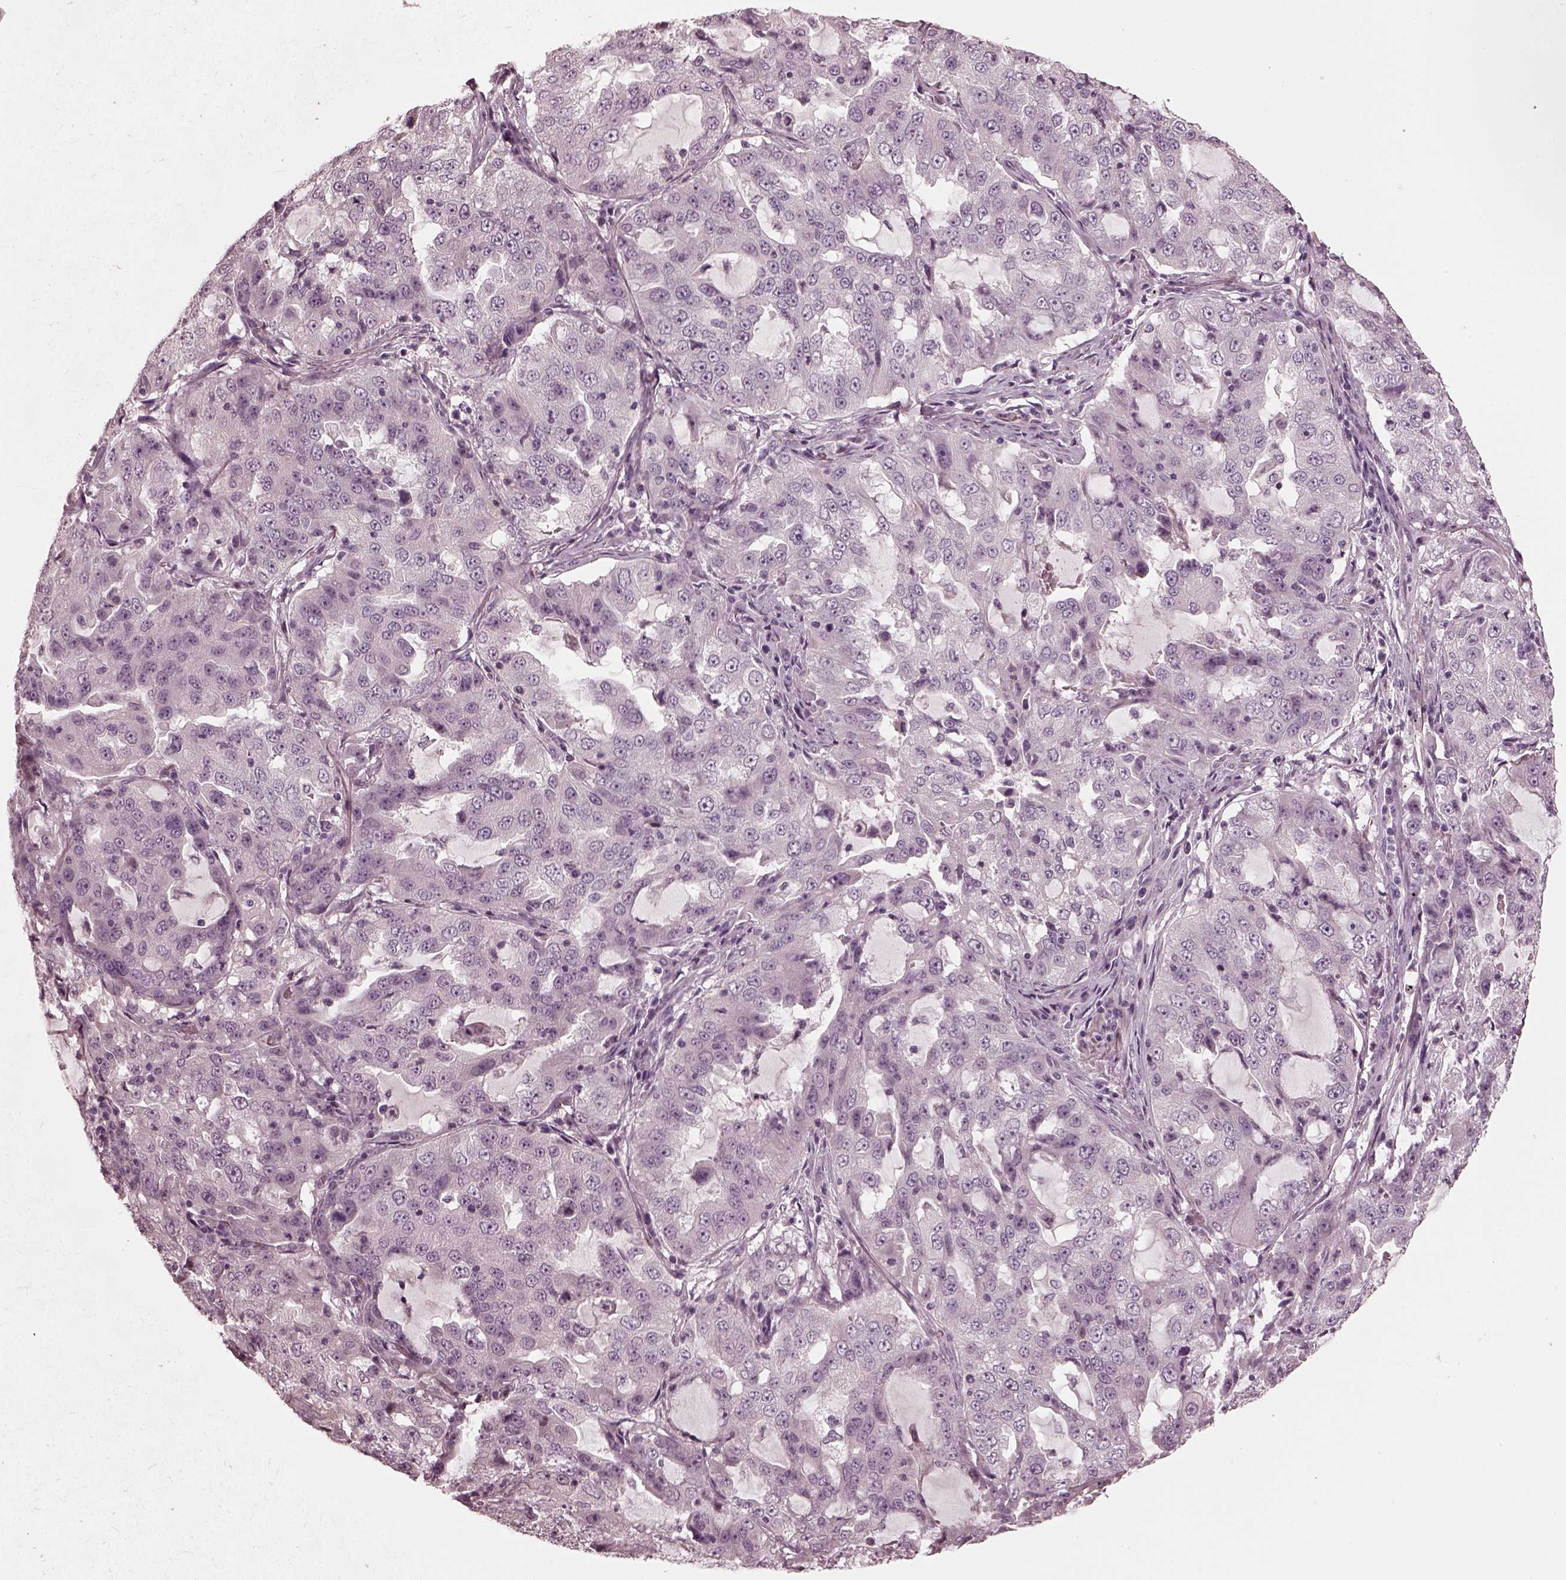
{"staining": {"intensity": "negative", "quantity": "none", "location": "none"}, "tissue": "lung cancer", "cell_type": "Tumor cells", "image_type": "cancer", "snomed": [{"axis": "morphology", "description": "Adenocarcinoma, NOS"}, {"axis": "topography", "description": "Lung"}], "caption": "A micrograph of lung adenocarcinoma stained for a protein shows no brown staining in tumor cells.", "gene": "RCVRN", "patient": {"sex": "female", "age": 61}}